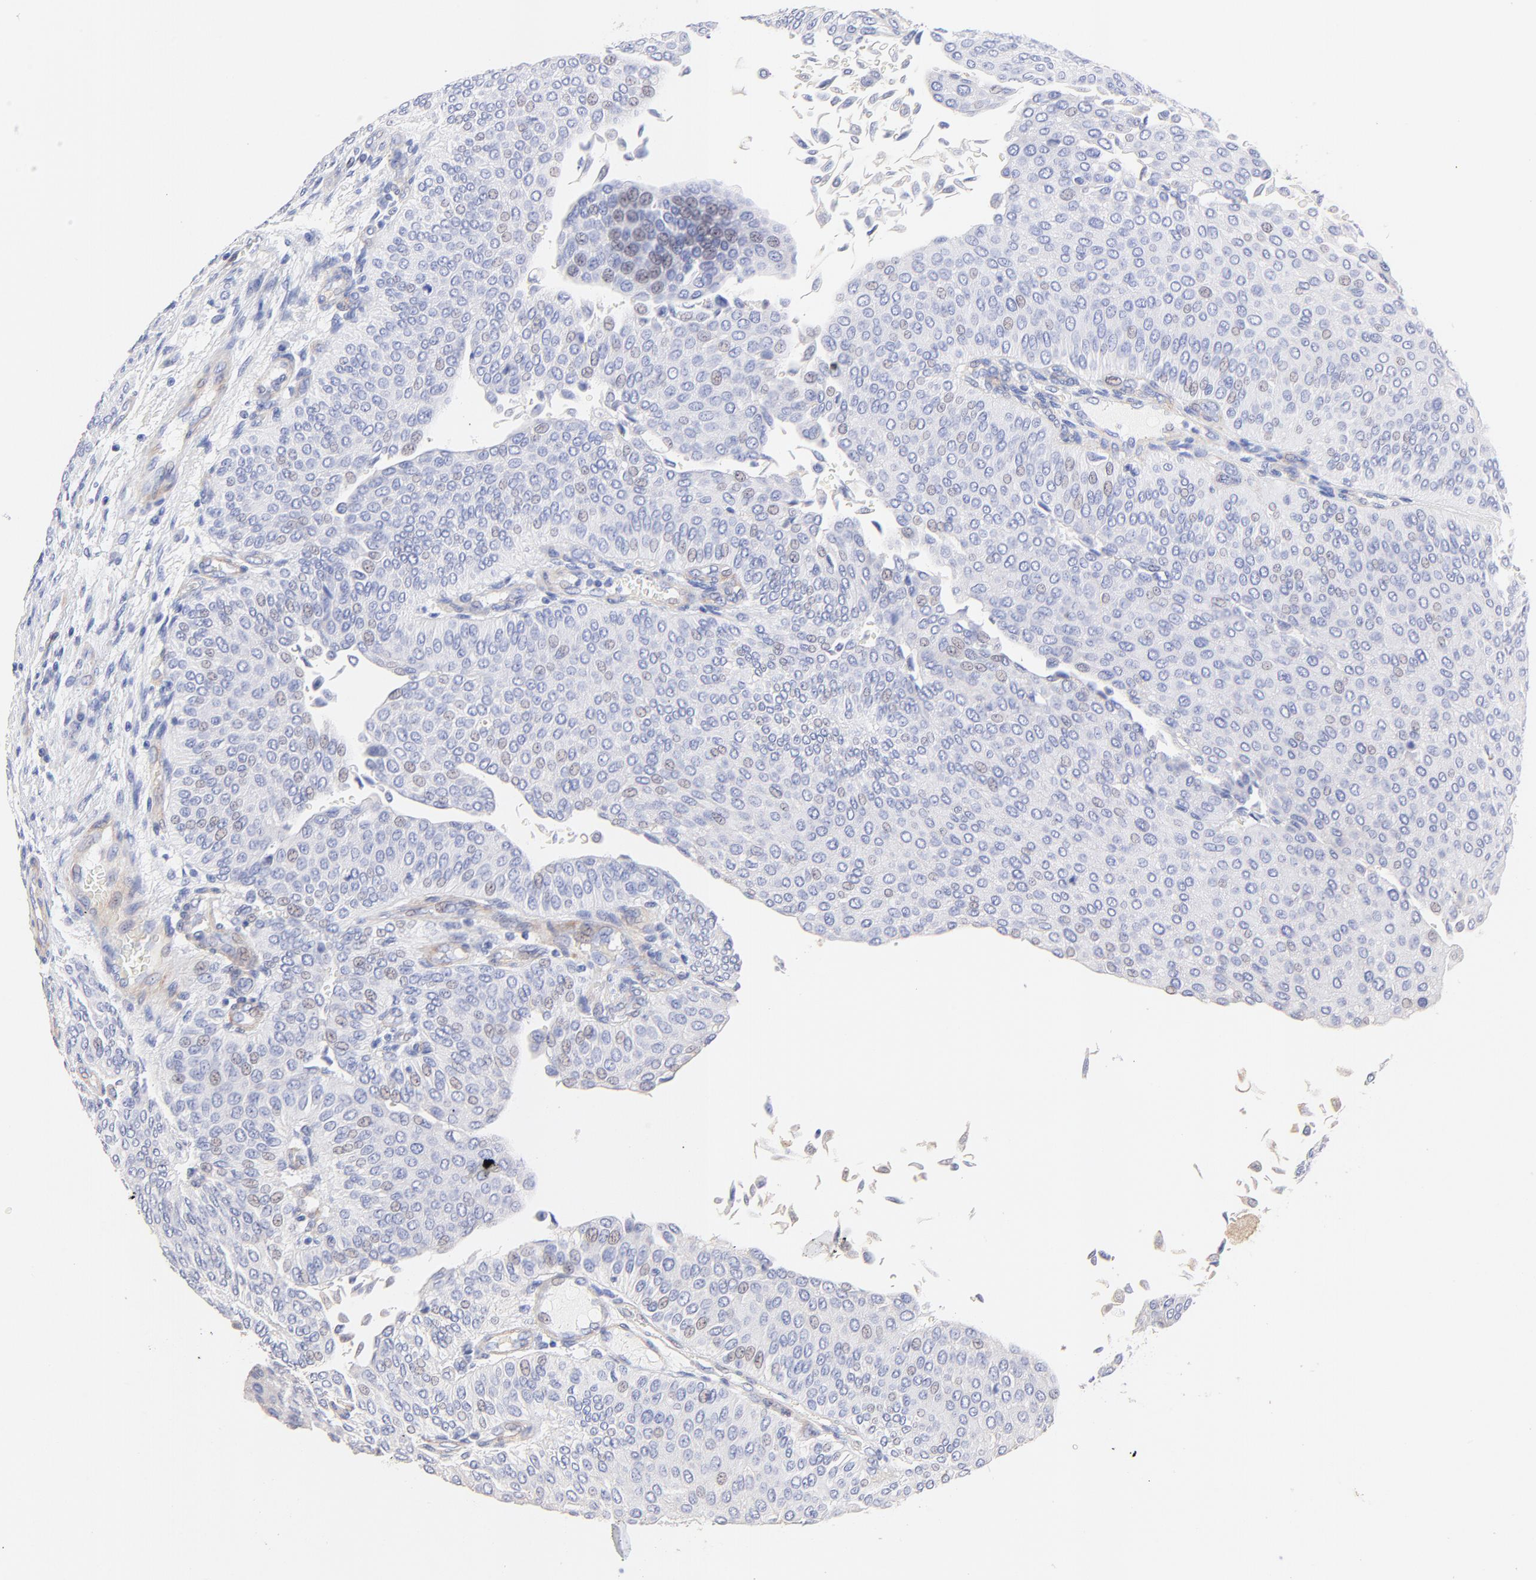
{"staining": {"intensity": "weak", "quantity": "<25%", "location": "cytoplasmic/membranous,nuclear"}, "tissue": "urothelial cancer", "cell_type": "Tumor cells", "image_type": "cancer", "snomed": [{"axis": "morphology", "description": "Urothelial carcinoma, Low grade"}, {"axis": "topography", "description": "Urinary bladder"}], "caption": "Tumor cells show no significant protein expression in urothelial carcinoma (low-grade).", "gene": "ACTRT1", "patient": {"sex": "male", "age": 64}}